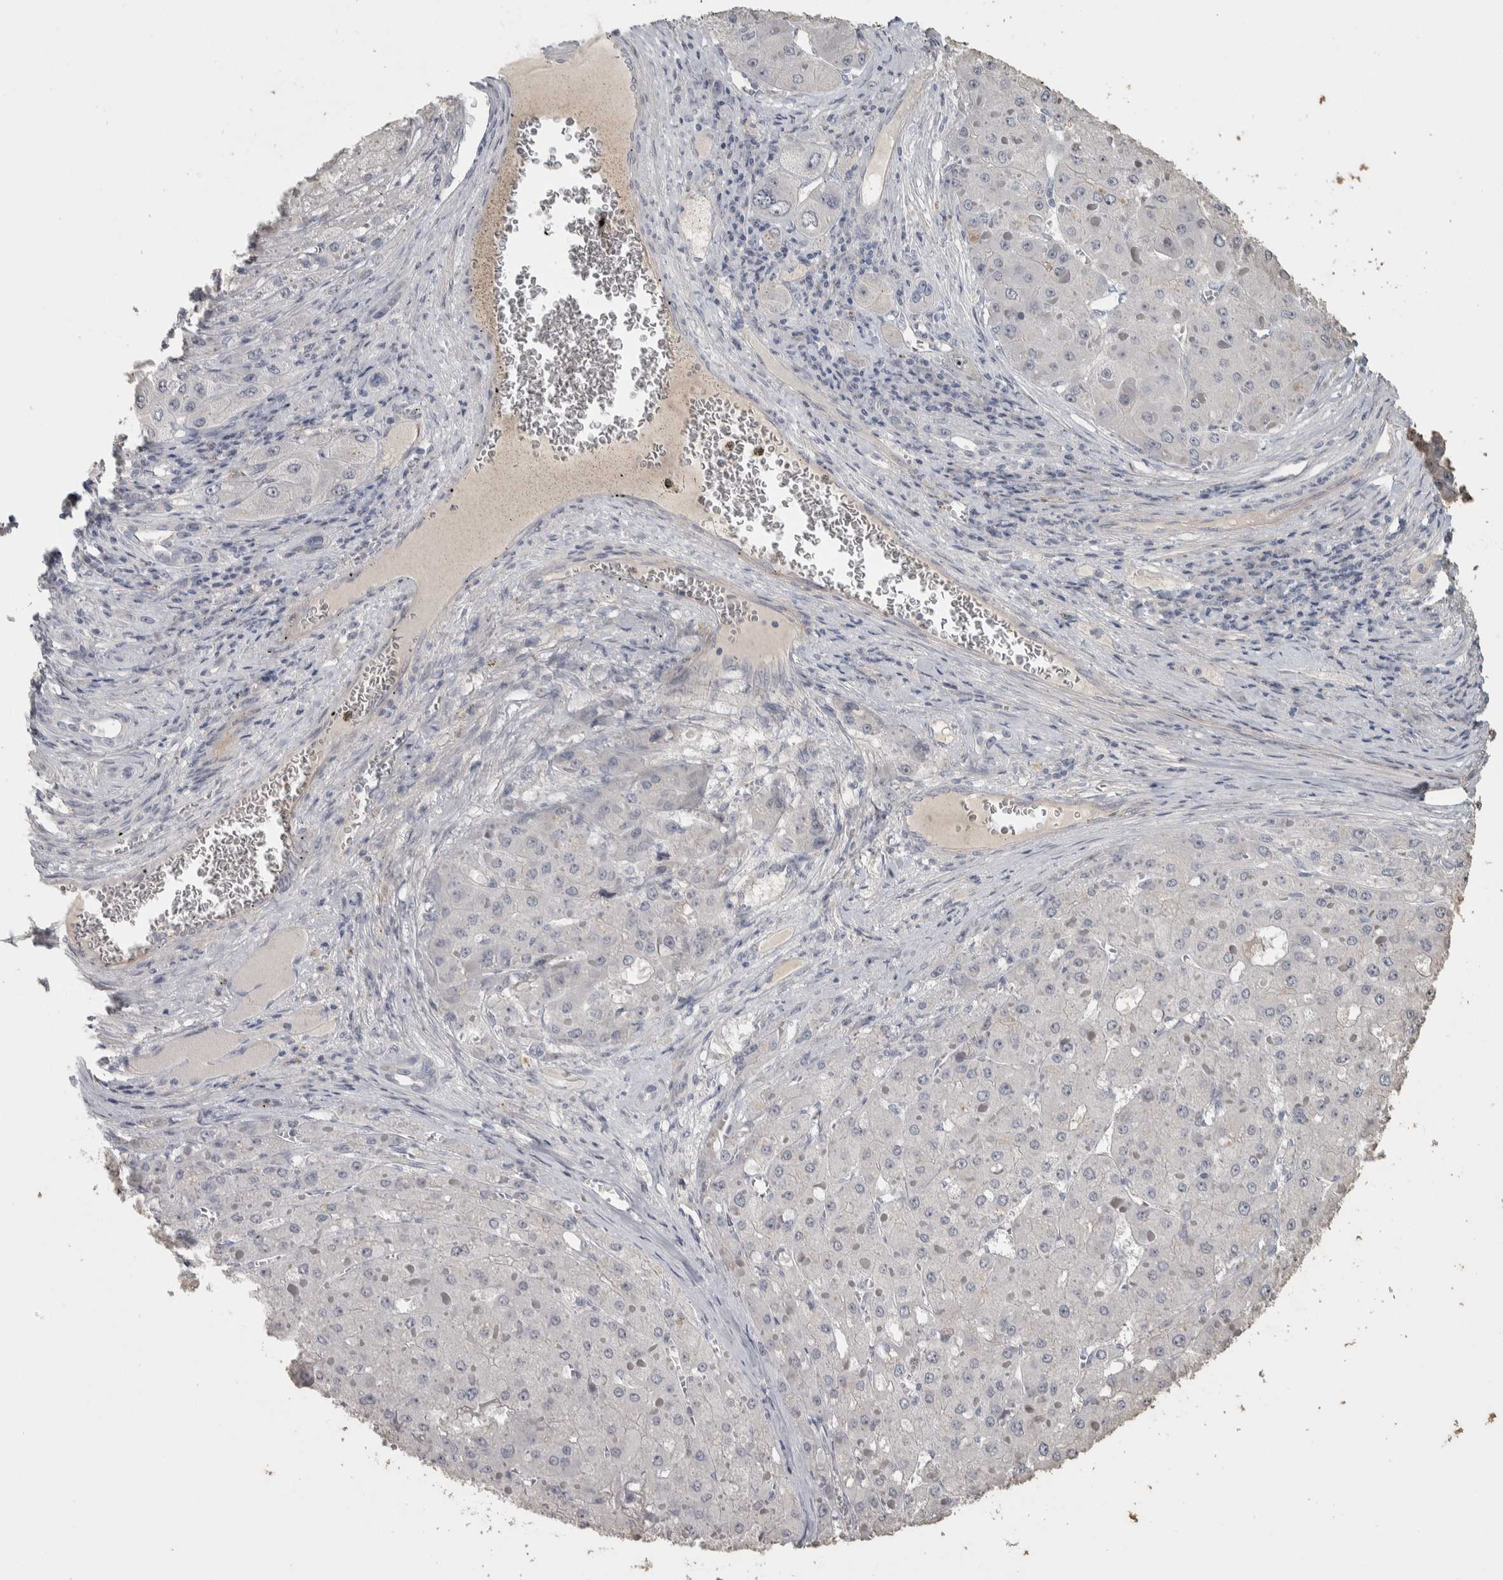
{"staining": {"intensity": "negative", "quantity": "none", "location": "none"}, "tissue": "liver cancer", "cell_type": "Tumor cells", "image_type": "cancer", "snomed": [{"axis": "morphology", "description": "Carcinoma, Hepatocellular, NOS"}, {"axis": "topography", "description": "Liver"}], "caption": "Tumor cells show no significant expression in hepatocellular carcinoma (liver).", "gene": "DCAF10", "patient": {"sex": "female", "age": 73}}